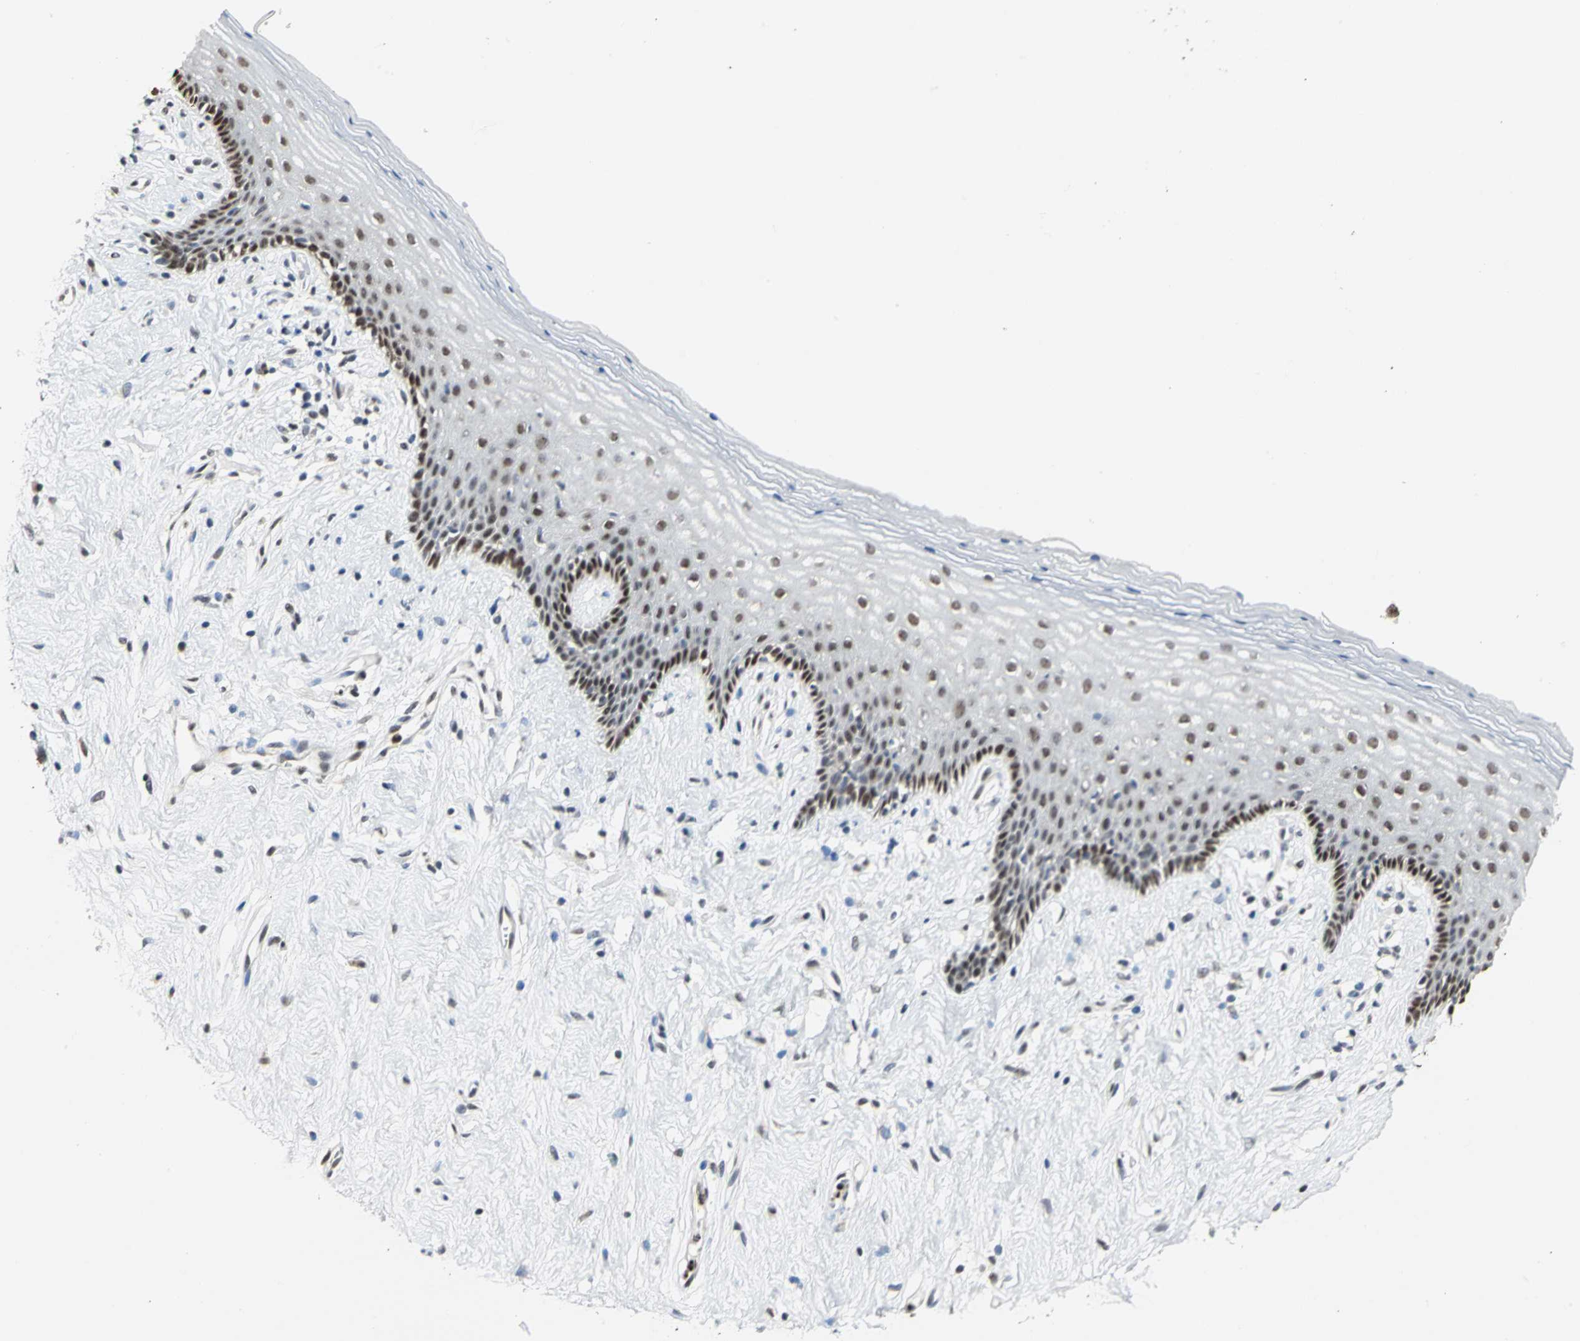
{"staining": {"intensity": "strong", "quantity": ">75%", "location": "nuclear"}, "tissue": "vagina", "cell_type": "Squamous epithelial cells", "image_type": "normal", "snomed": [{"axis": "morphology", "description": "Normal tissue, NOS"}, {"axis": "topography", "description": "Vagina"}], "caption": "Protein staining of normal vagina demonstrates strong nuclear expression in about >75% of squamous epithelial cells. The protein is shown in brown color, while the nuclei are stained blue.", "gene": "CCDC88C", "patient": {"sex": "female", "age": 44}}